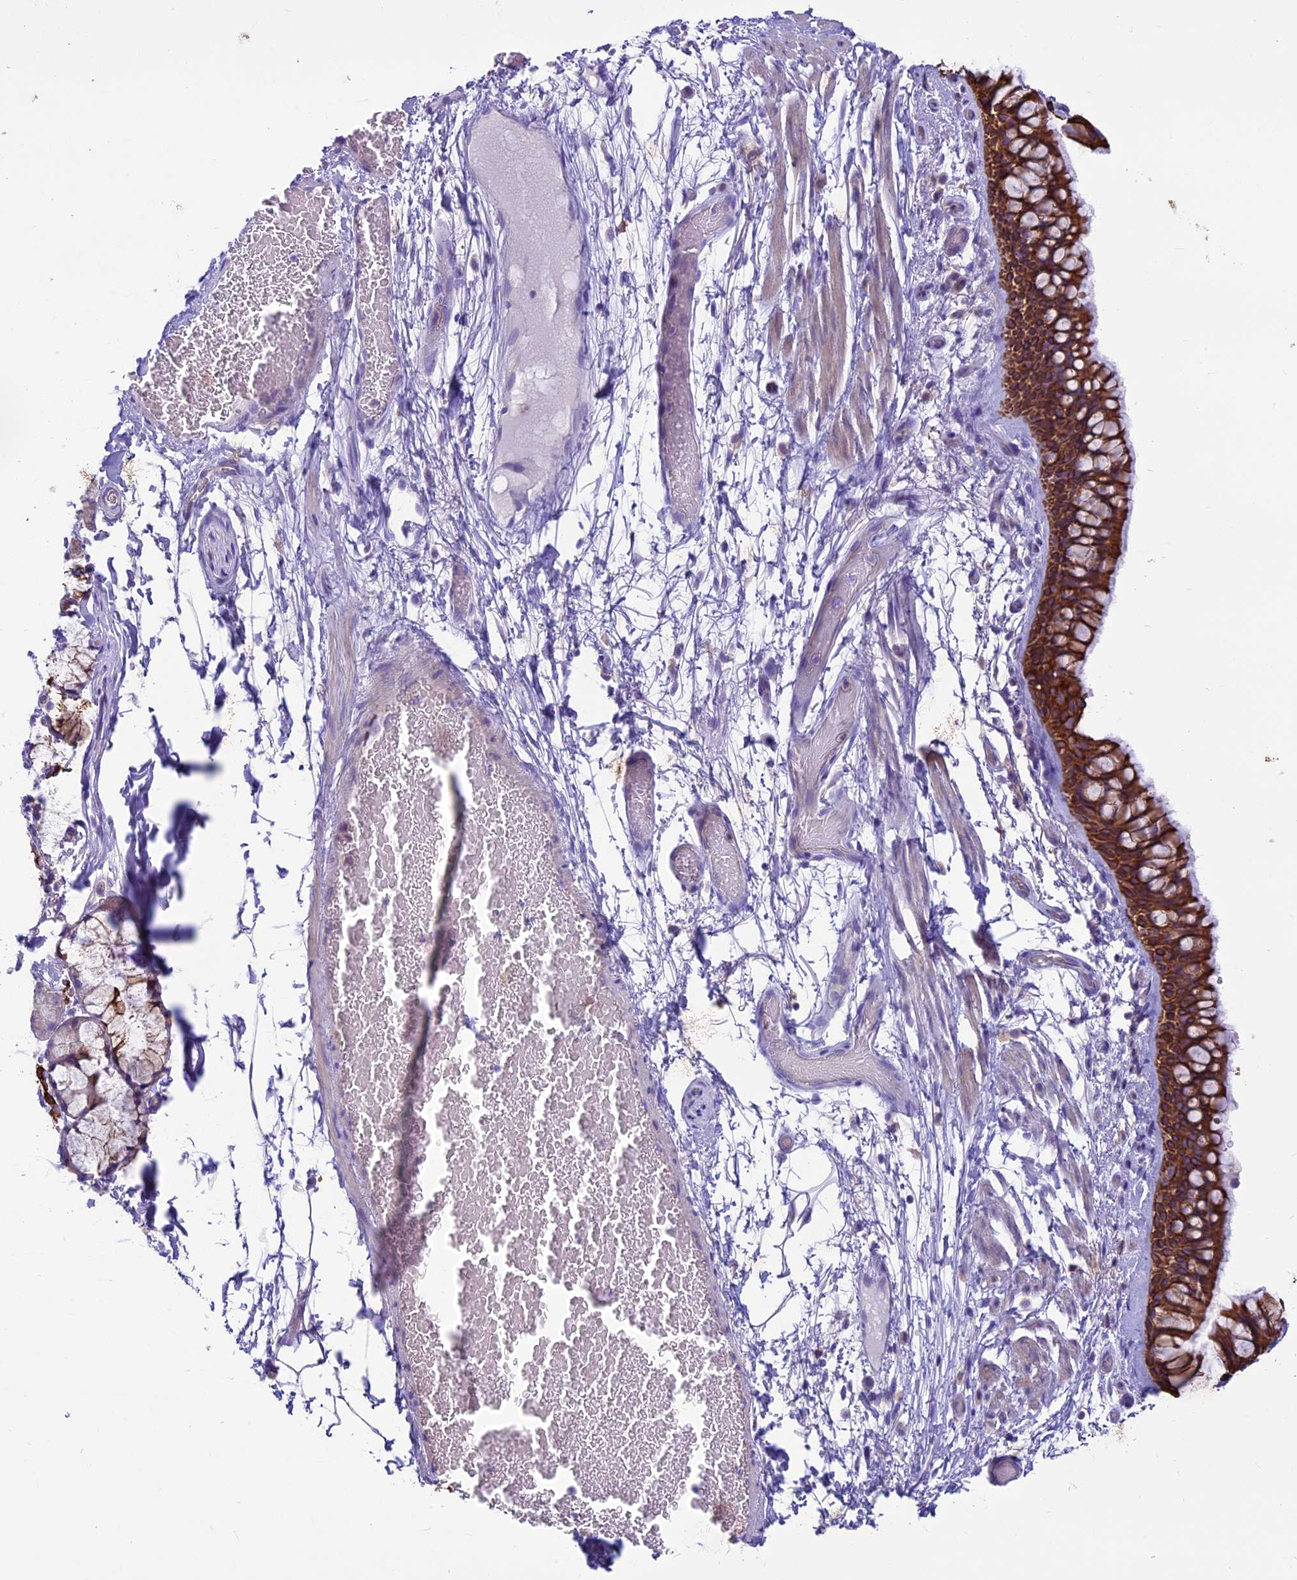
{"staining": {"intensity": "strong", "quantity": ">75%", "location": "cytoplasmic/membranous"}, "tissue": "bronchus", "cell_type": "Respiratory epithelial cells", "image_type": "normal", "snomed": [{"axis": "morphology", "description": "Normal tissue, NOS"}, {"axis": "topography", "description": "Bronchus"}], "caption": "Bronchus stained with a brown dye displays strong cytoplasmic/membranous positive staining in about >75% of respiratory epithelial cells.", "gene": "CDAN1", "patient": {"sex": "male", "age": 65}}